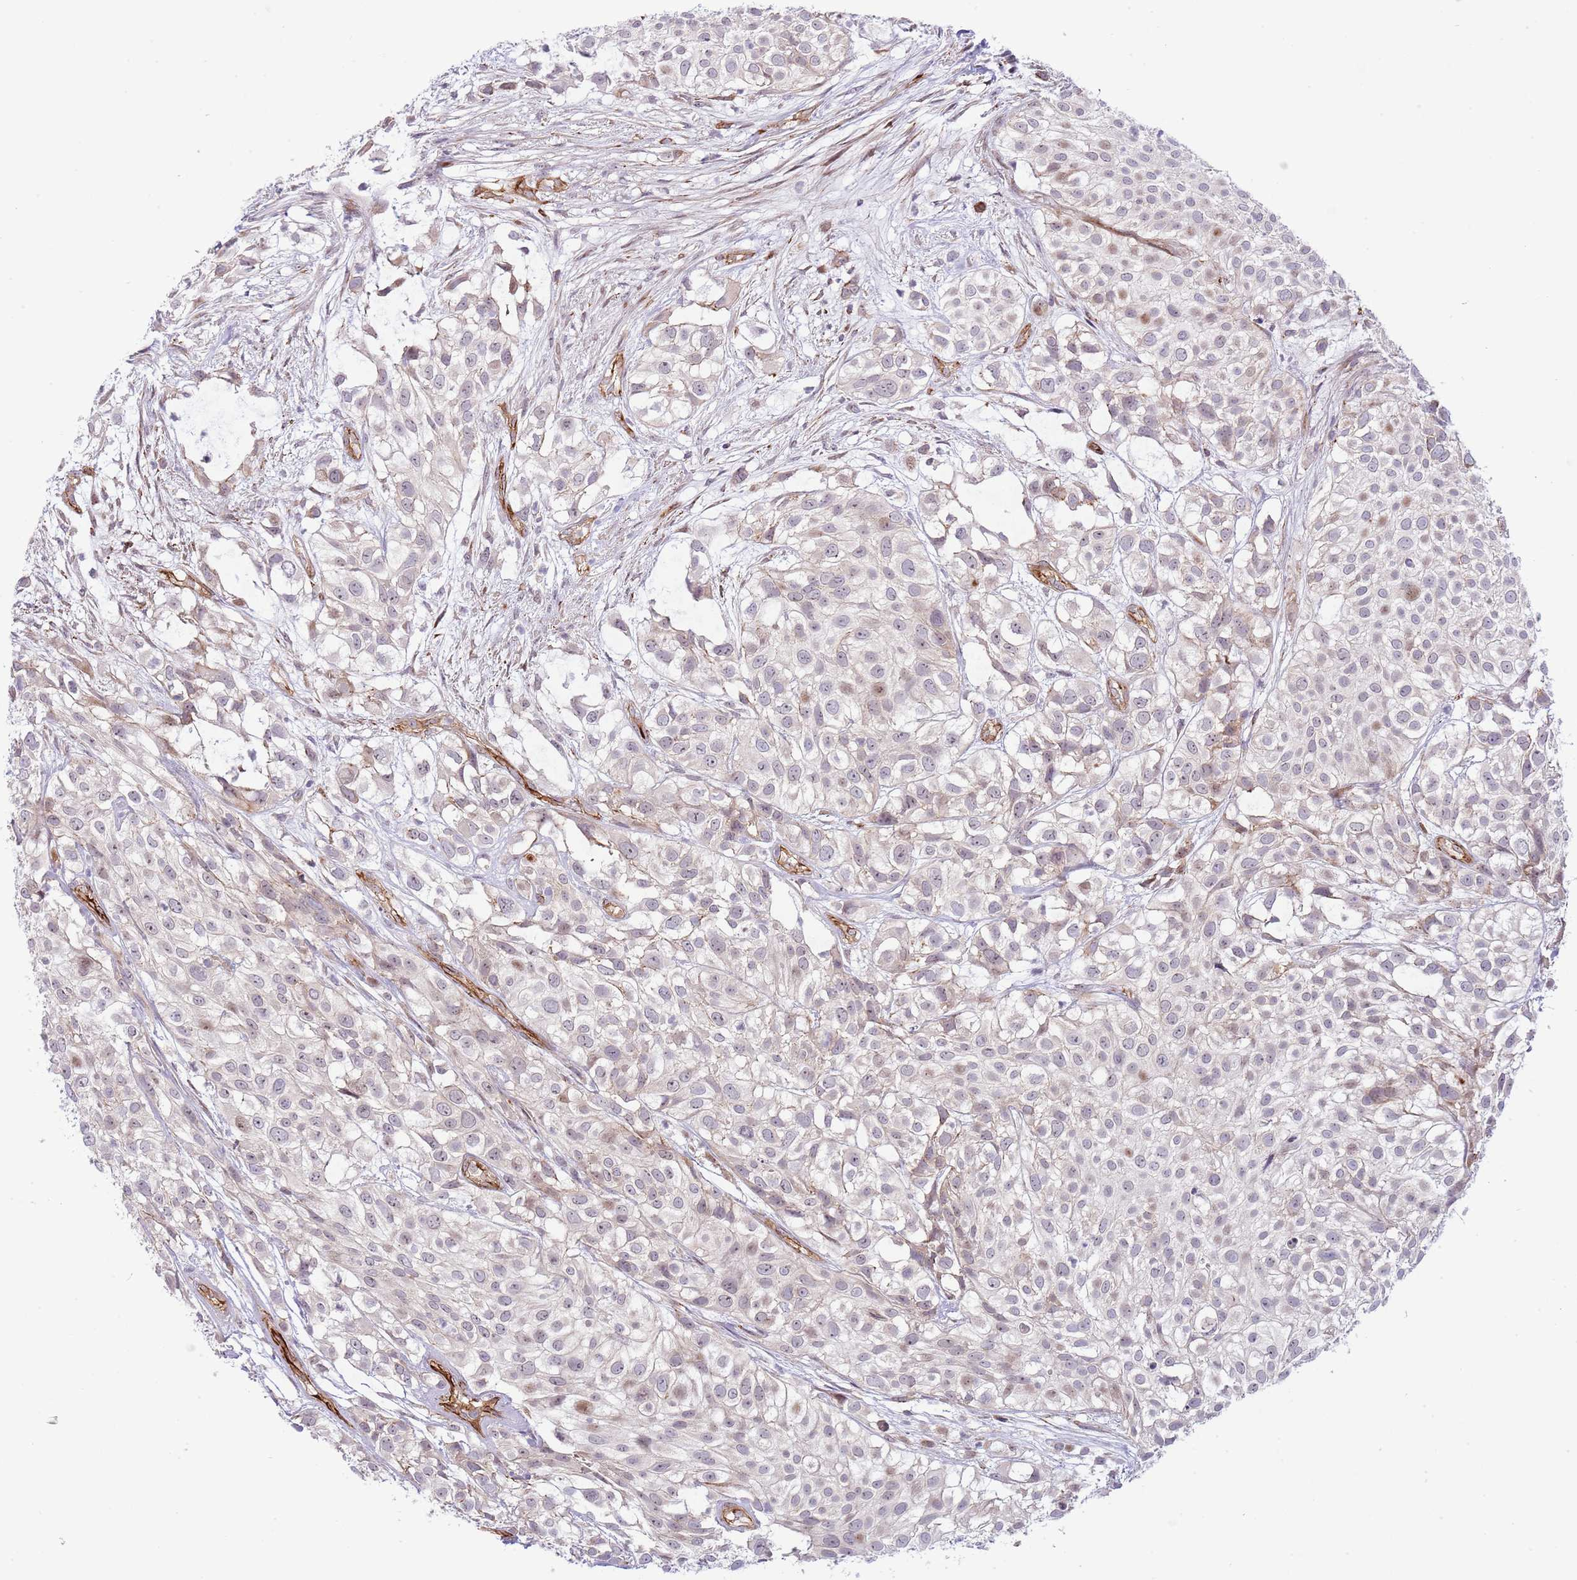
{"staining": {"intensity": "weak", "quantity": "<25%", "location": "nuclear"}, "tissue": "urothelial cancer", "cell_type": "Tumor cells", "image_type": "cancer", "snomed": [{"axis": "morphology", "description": "Urothelial carcinoma, High grade"}, {"axis": "topography", "description": "Urinary bladder"}], "caption": "Immunohistochemical staining of urothelial carcinoma (high-grade) exhibits no significant staining in tumor cells.", "gene": "NEK3", "patient": {"sex": "male", "age": 56}}